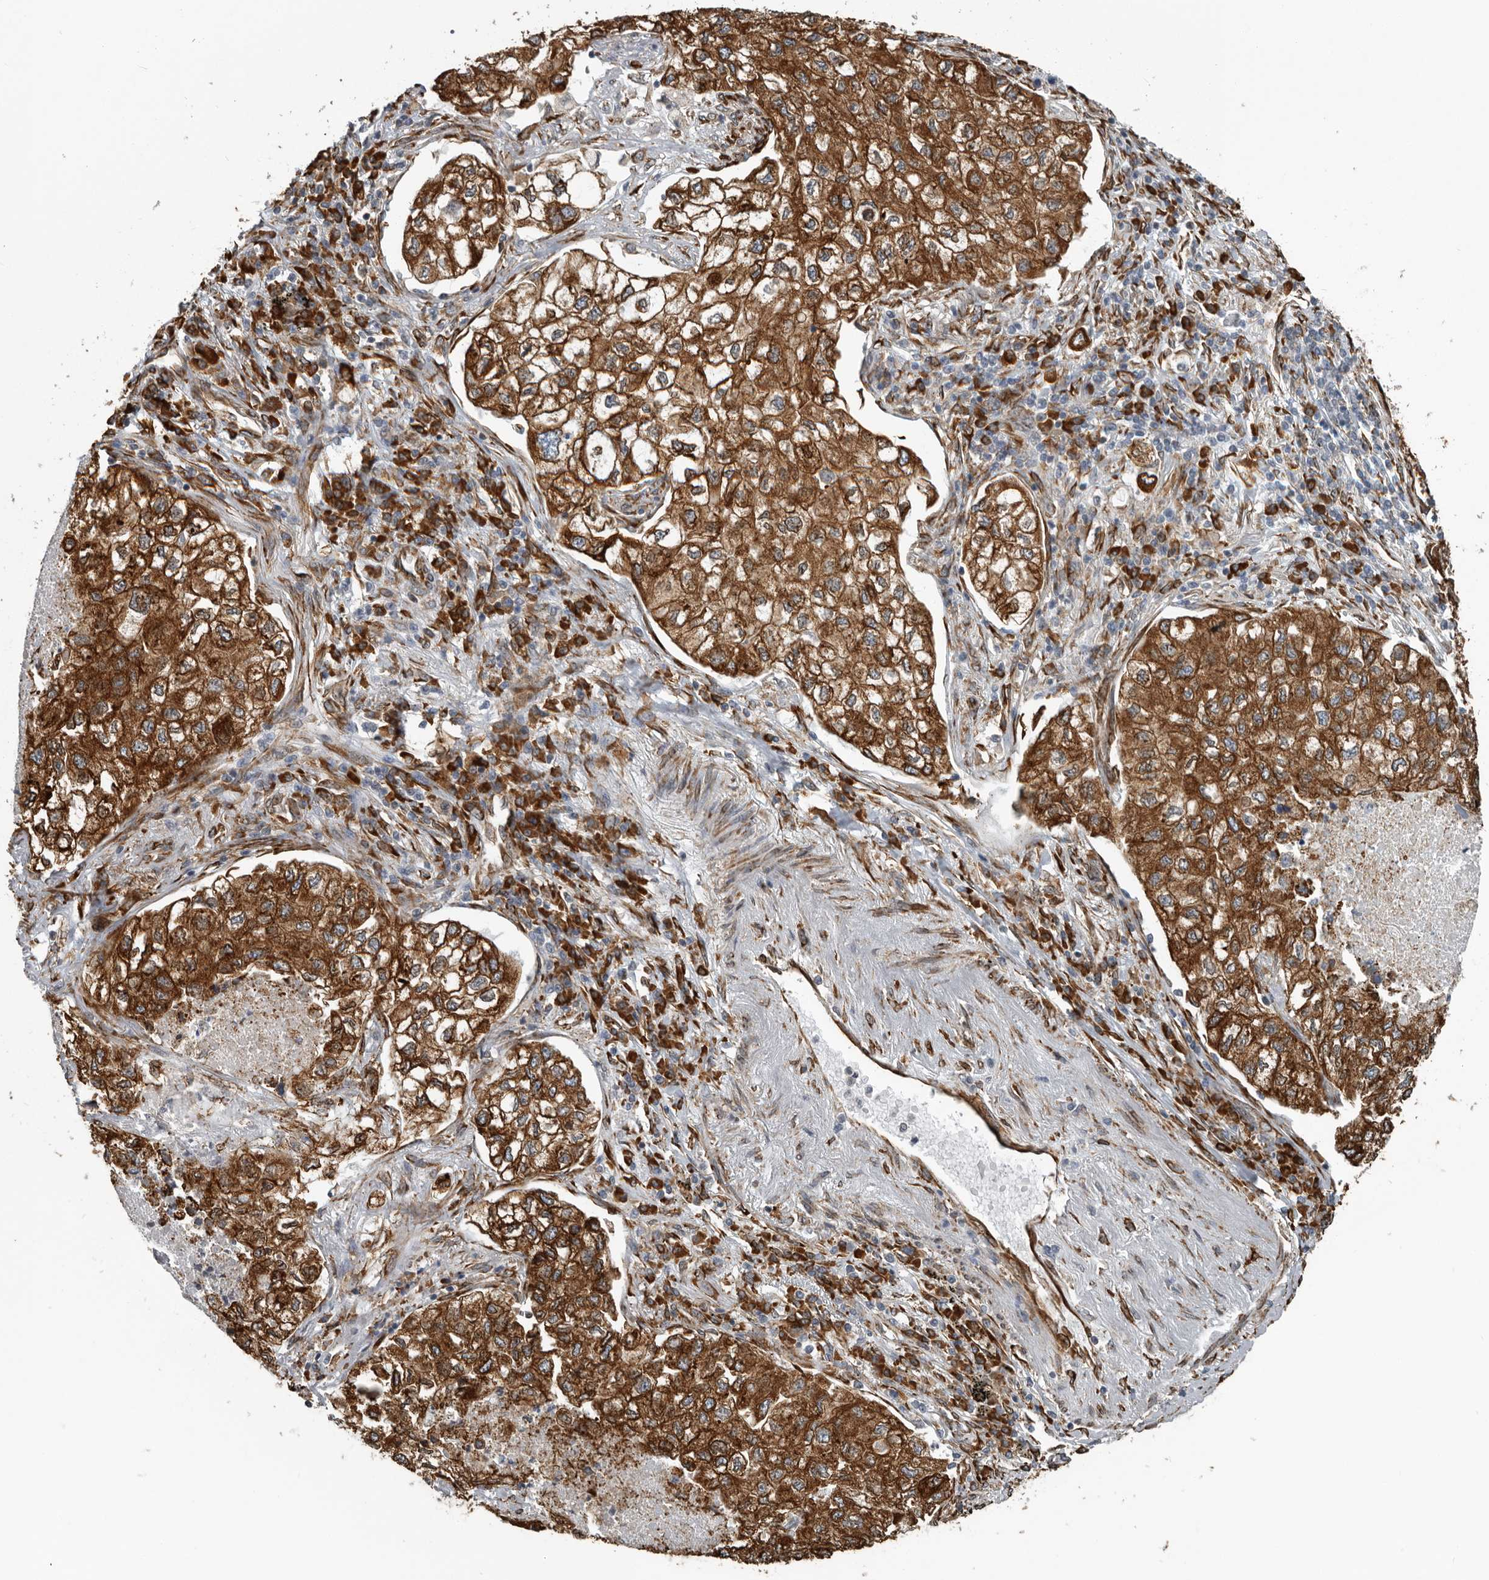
{"staining": {"intensity": "strong", "quantity": ">75%", "location": "cytoplasmic/membranous"}, "tissue": "lung cancer", "cell_type": "Tumor cells", "image_type": "cancer", "snomed": [{"axis": "morphology", "description": "Adenocarcinoma, NOS"}, {"axis": "topography", "description": "Lung"}], "caption": "IHC photomicrograph of lung cancer (adenocarcinoma) stained for a protein (brown), which displays high levels of strong cytoplasmic/membranous expression in about >75% of tumor cells.", "gene": "CEP350", "patient": {"sex": "male", "age": 63}}